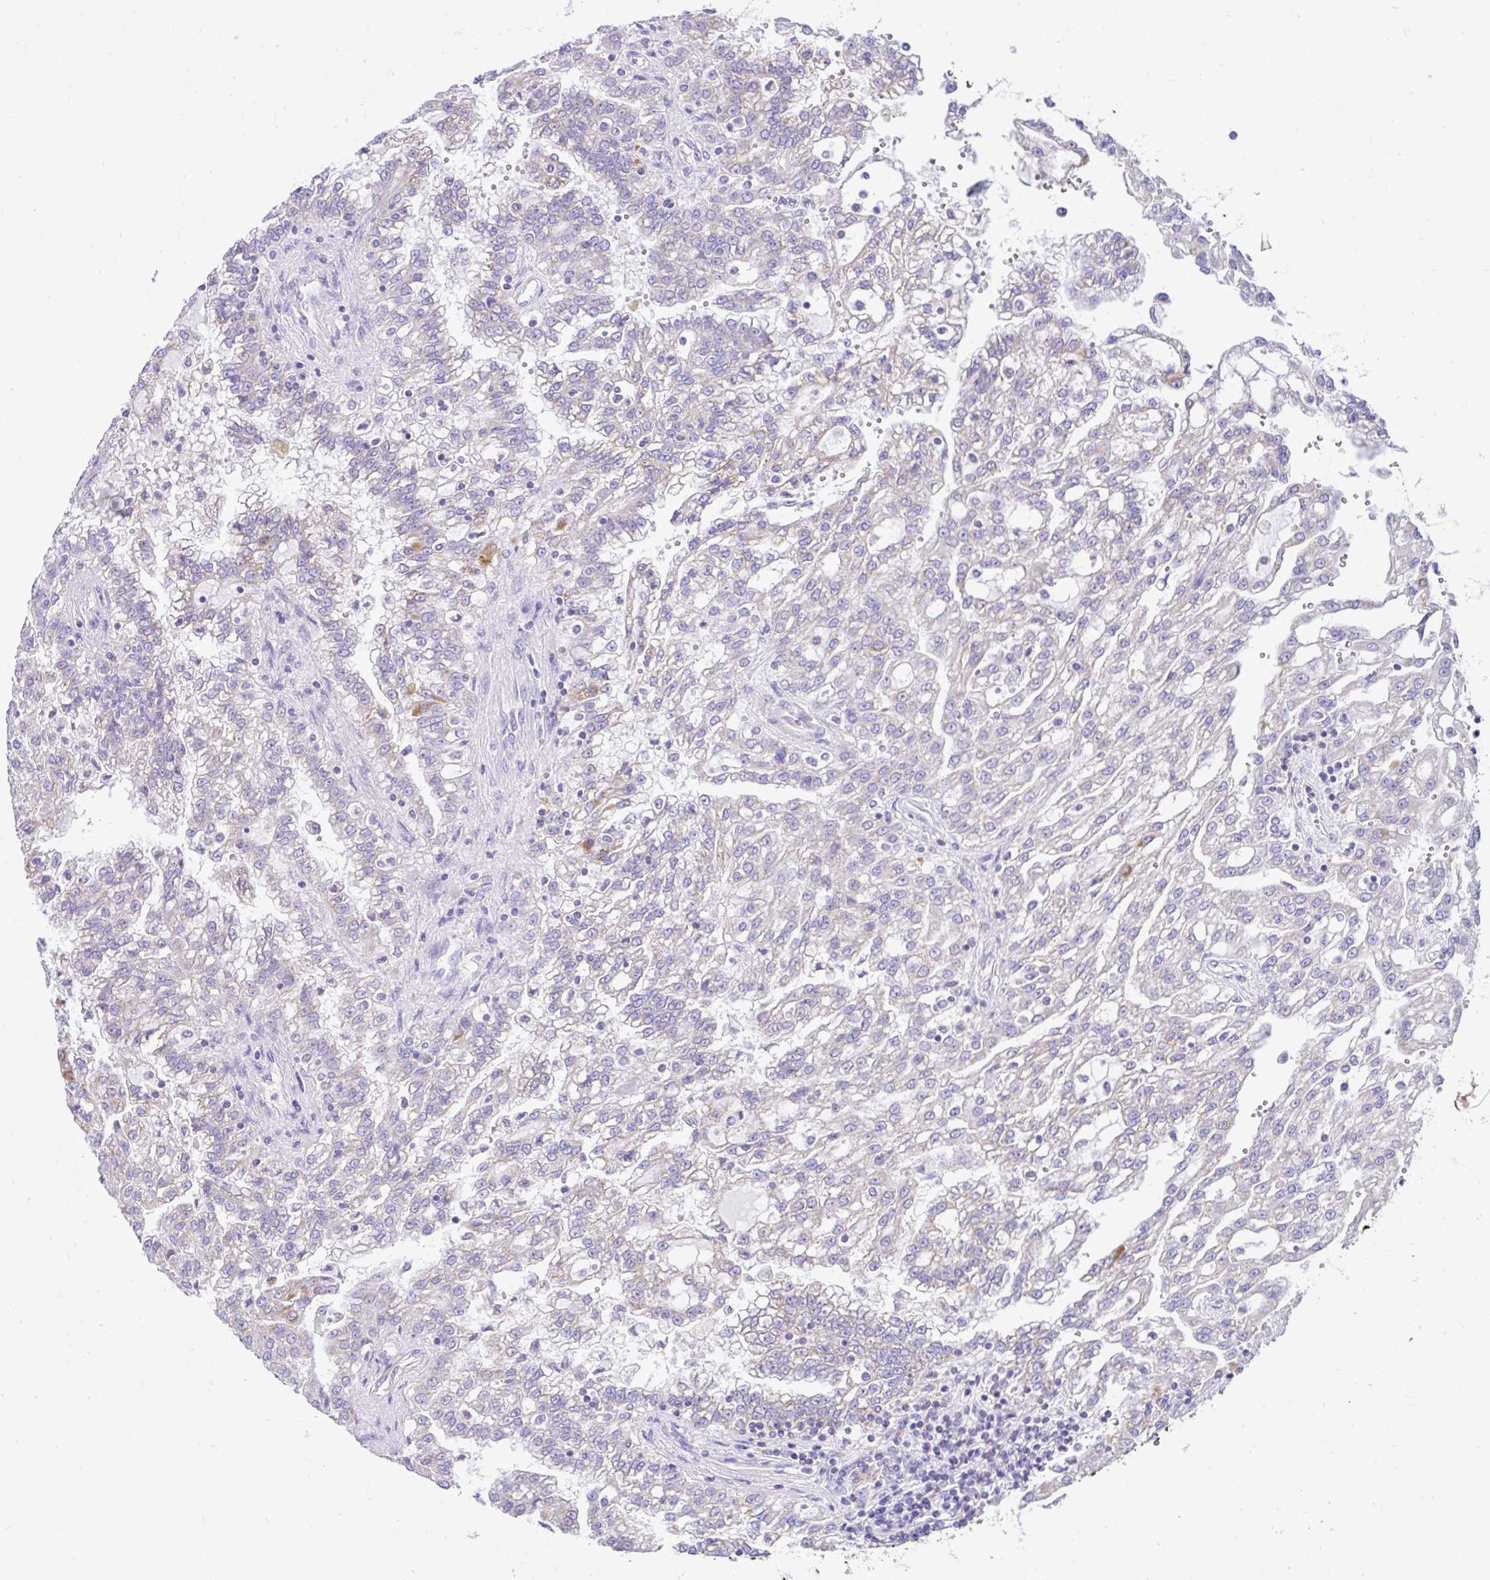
{"staining": {"intensity": "moderate", "quantity": "<25%", "location": "cytoplasmic/membranous"}, "tissue": "renal cancer", "cell_type": "Tumor cells", "image_type": "cancer", "snomed": [{"axis": "morphology", "description": "Adenocarcinoma, NOS"}, {"axis": "topography", "description": "Kidney"}], "caption": "Immunohistochemical staining of human renal adenocarcinoma shows moderate cytoplasmic/membranous protein expression in approximately <25% of tumor cells.", "gene": "SLC13A1", "patient": {"sex": "male", "age": 63}}